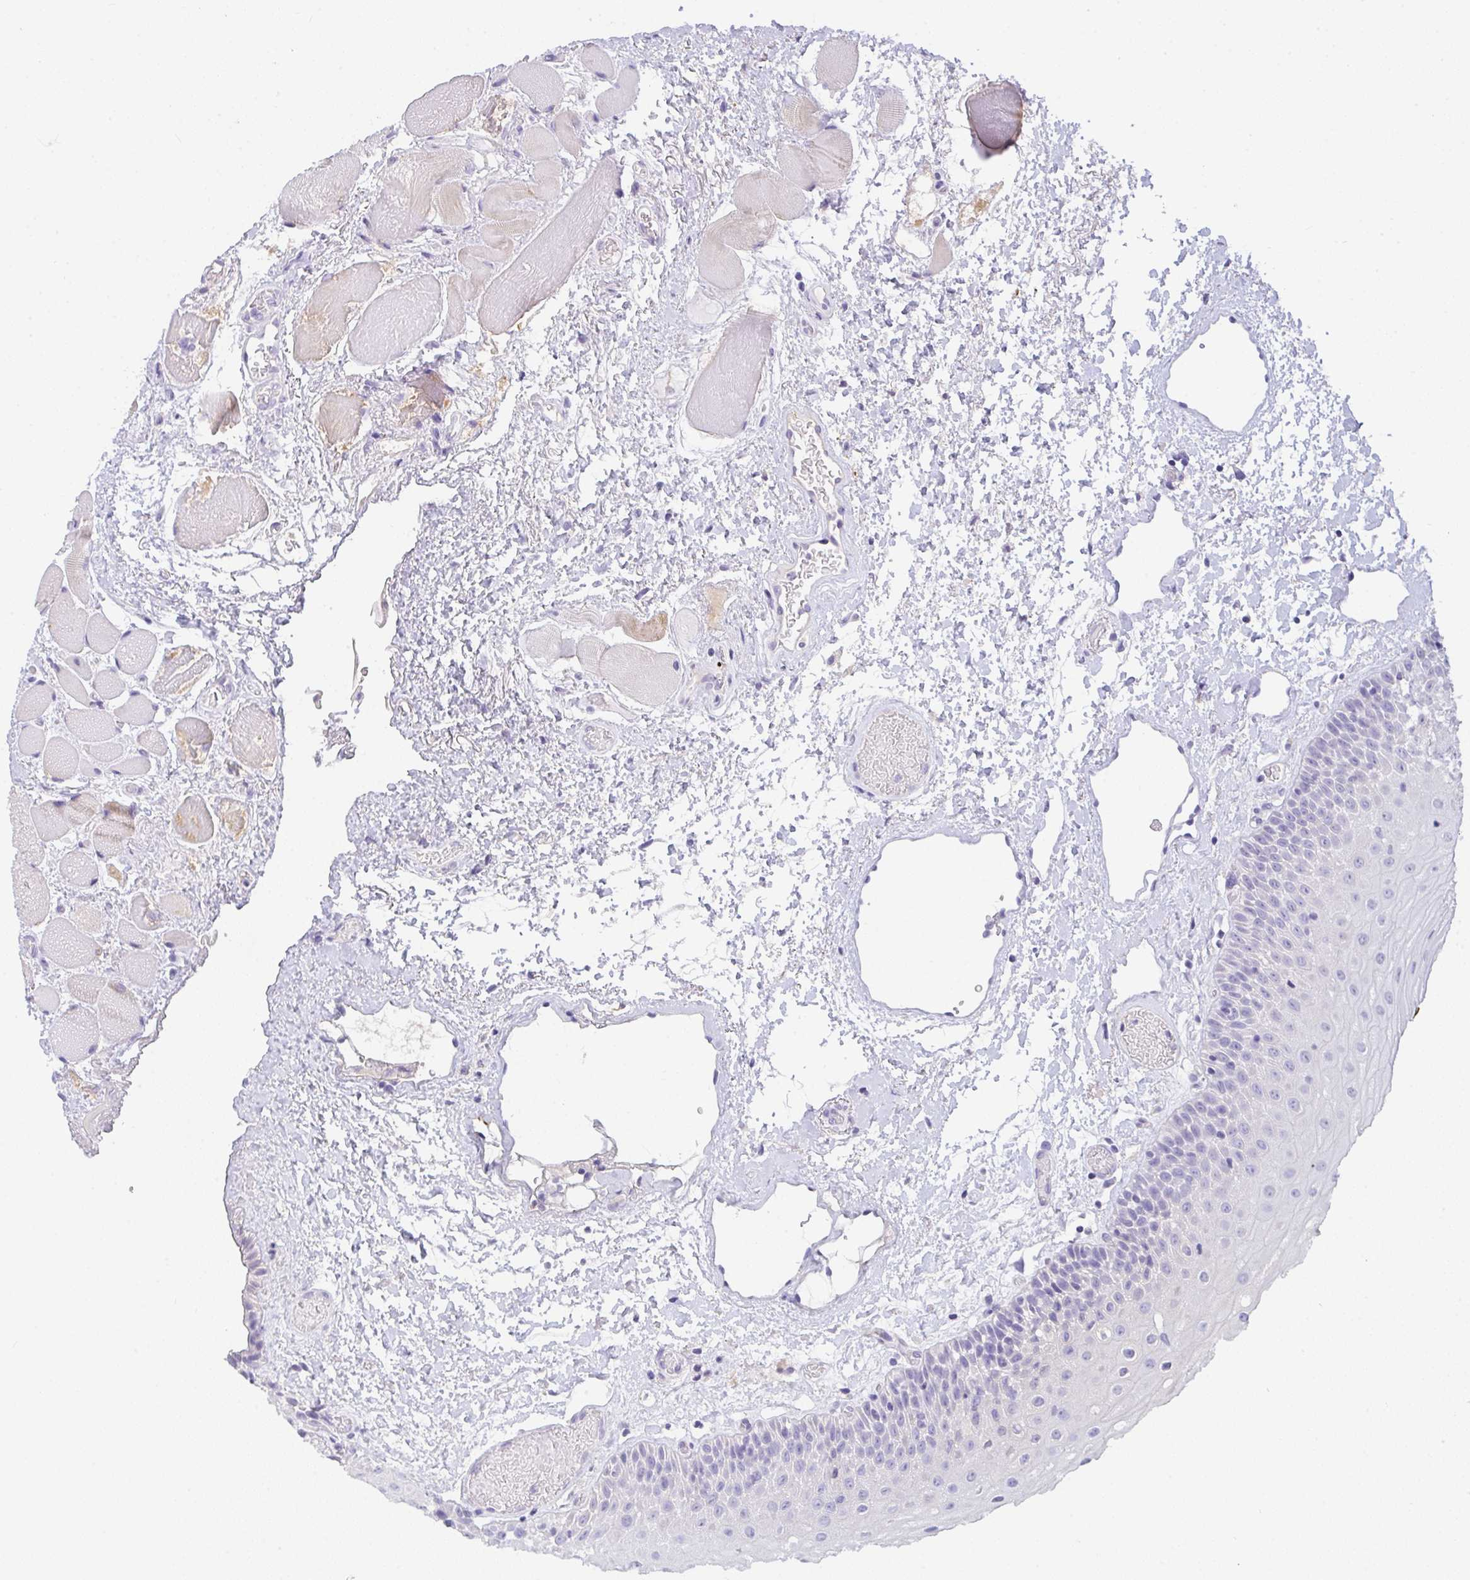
{"staining": {"intensity": "negative", "quantity": "none", "location": "none"}, "tissue": "oral mucosa", "cell_type": "Squamous epithelial cells", "image_type": "normal", "snomed": [{"axis": "morphology", "description": "Normal tissue, NOS"}, {"axis": "topography", "description": "Oral tissue"}], "caption": "Immunohistochemistry of normal human oral mucosa exhibits no expression in squamous epithelial cells. The staining is performed using DAB (3,3'-diaminobenzidine) brown chromogen with nuclei counter-stained in using hematoxylin.", "gene": "COX7B", "patient": {"sex": "female", "age": 82}}